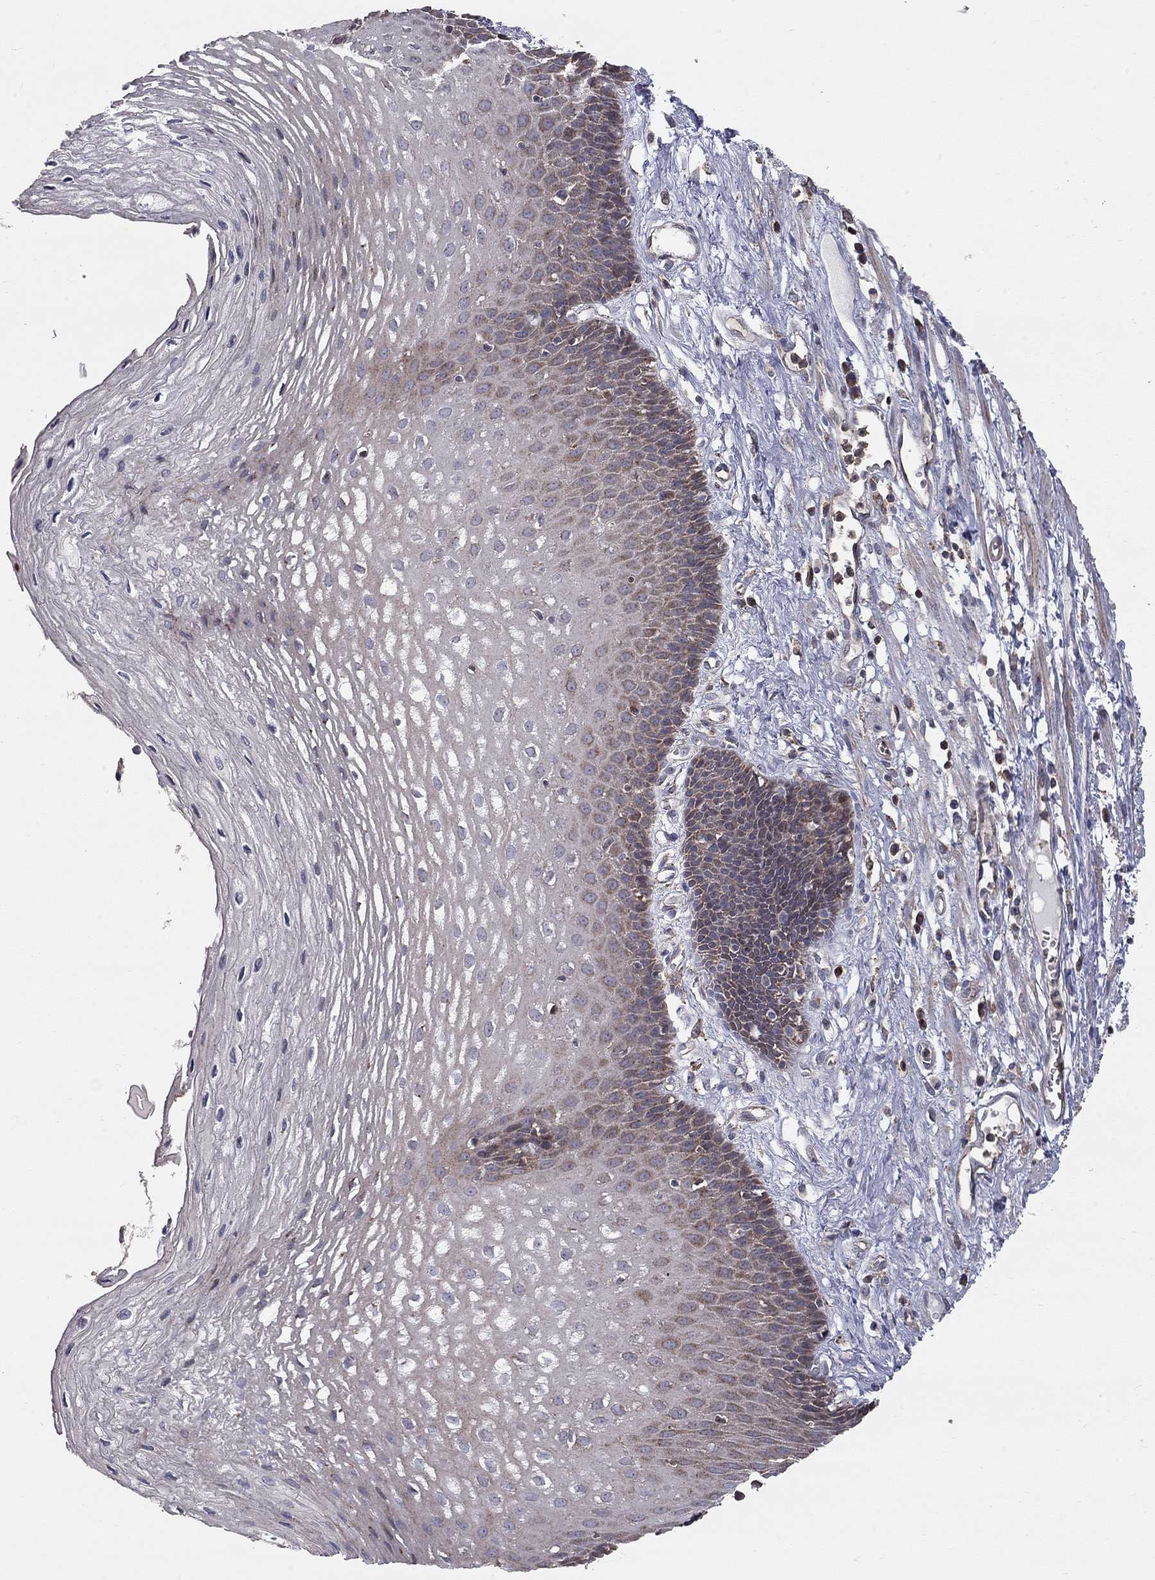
{"staining": {"intensity": "moderate", "quantity": "25%-75%", "location": "cytoplasmic/membranous"}, "tissue": "esophagus", "cell_type": "Squamous epithelial cells", "image_type": "normal", "snomed": [{"axis": "morphology", "description": "Normal tissue, NOS"}, {"axis": "topography", "description": "Esophagus"}], "caption": "IHC of unremarkable esophagus reveals medium levels of moderate cytoplasmic/membranous staining in approximately 25%-75% of squamous epithelial cells.", "gene": "KANSL1L", "patient": {"sex": "male", "age": 72}}